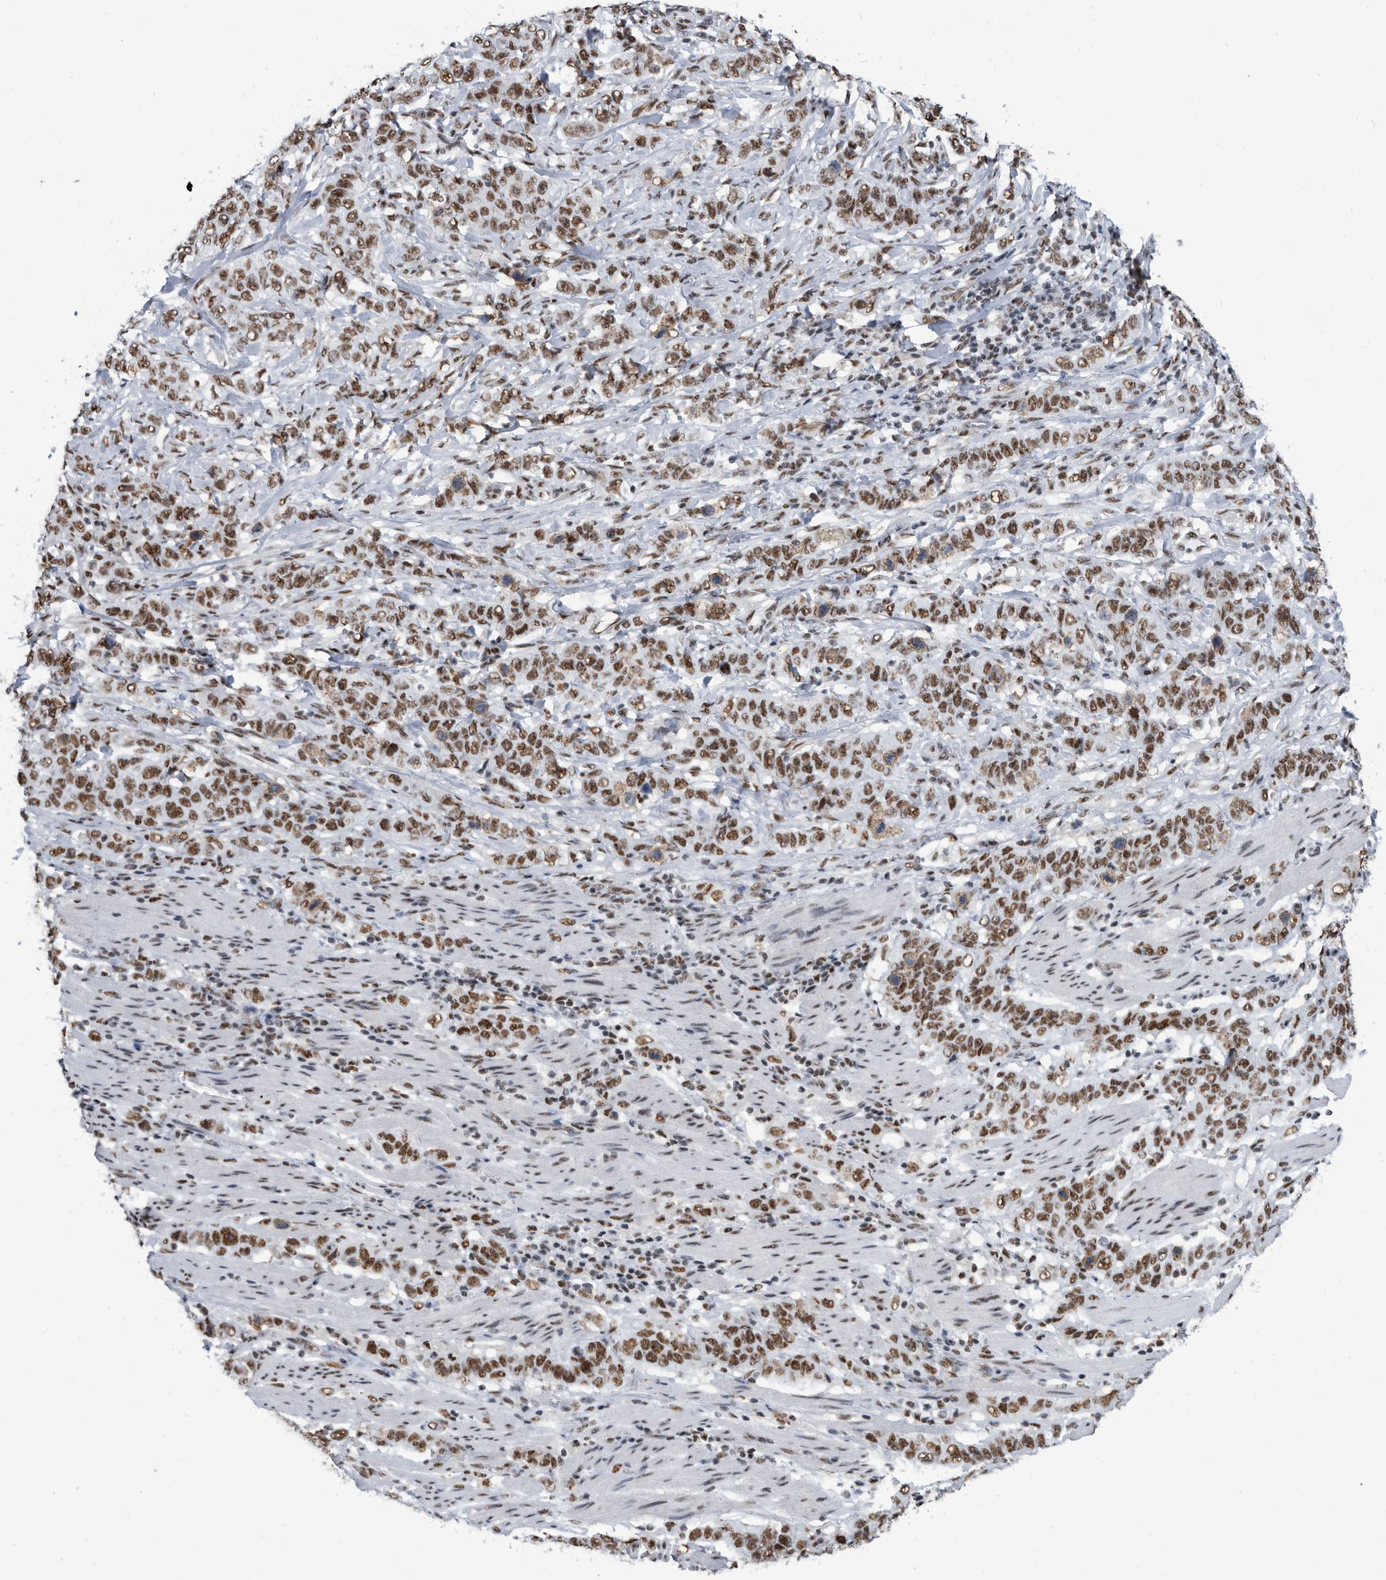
{"staining": {"intensity": "strong", "quantity": ">75%", "location": "nuclear"}, "tissue": "stomach cancer", "cell_type": "Tumor cells", "image_type": "cancer", "snomed": [{"axis": "morphology", "description": "Adenocarcinoma, NOS"}, {"axis": "topography", "description": "Stomach"}], "caption": "Tumor cells exhibit high levels of strong nuclear expression in about >75% of cells in stomach adenocarcinoma. (Stains: DAB (3,3'-diaminobenzidine) in brown, nuclei in blue, Microscopy: brightfield microscopy at high magnification).", "gene": "SF3A1", "patient": {"sex": "male", "age": 48}}